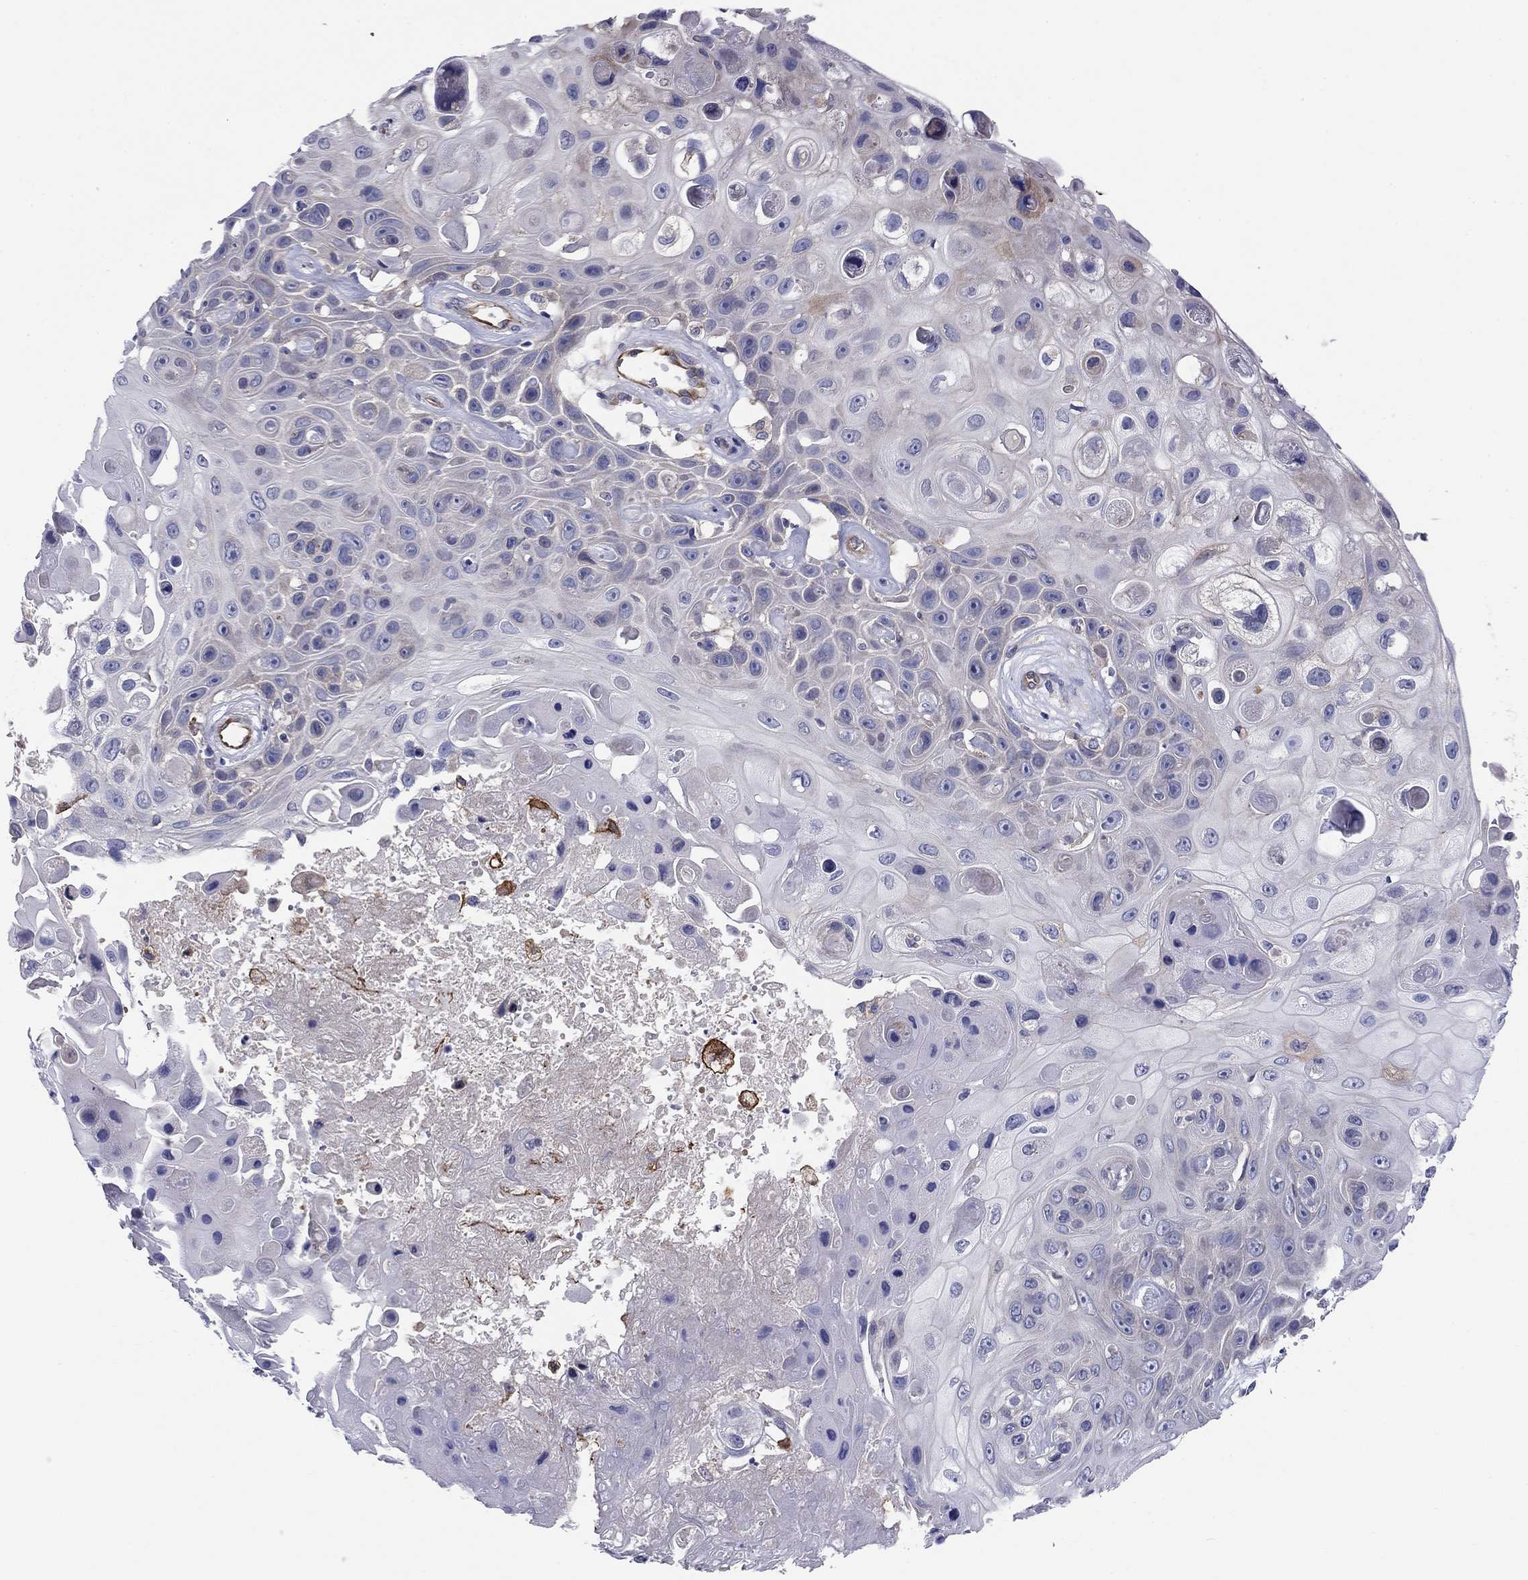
{"staining": {"intensity": "negative", "quantity": "none", "location": "none"}, "tissue": "skin cancer", "cell_type": "Tumor cells", "image_type": "cancer", "snomed": [{"axis": "morphology", "description": "Squamous cell carcinoma, NOS"}, {"axis": "topography", "description": "Skin"}], "caption": "Tumor cells show no significant positivity in skin cancer.", "gene": "EMP2", "patient": {"sex": "male", "age": 82}}